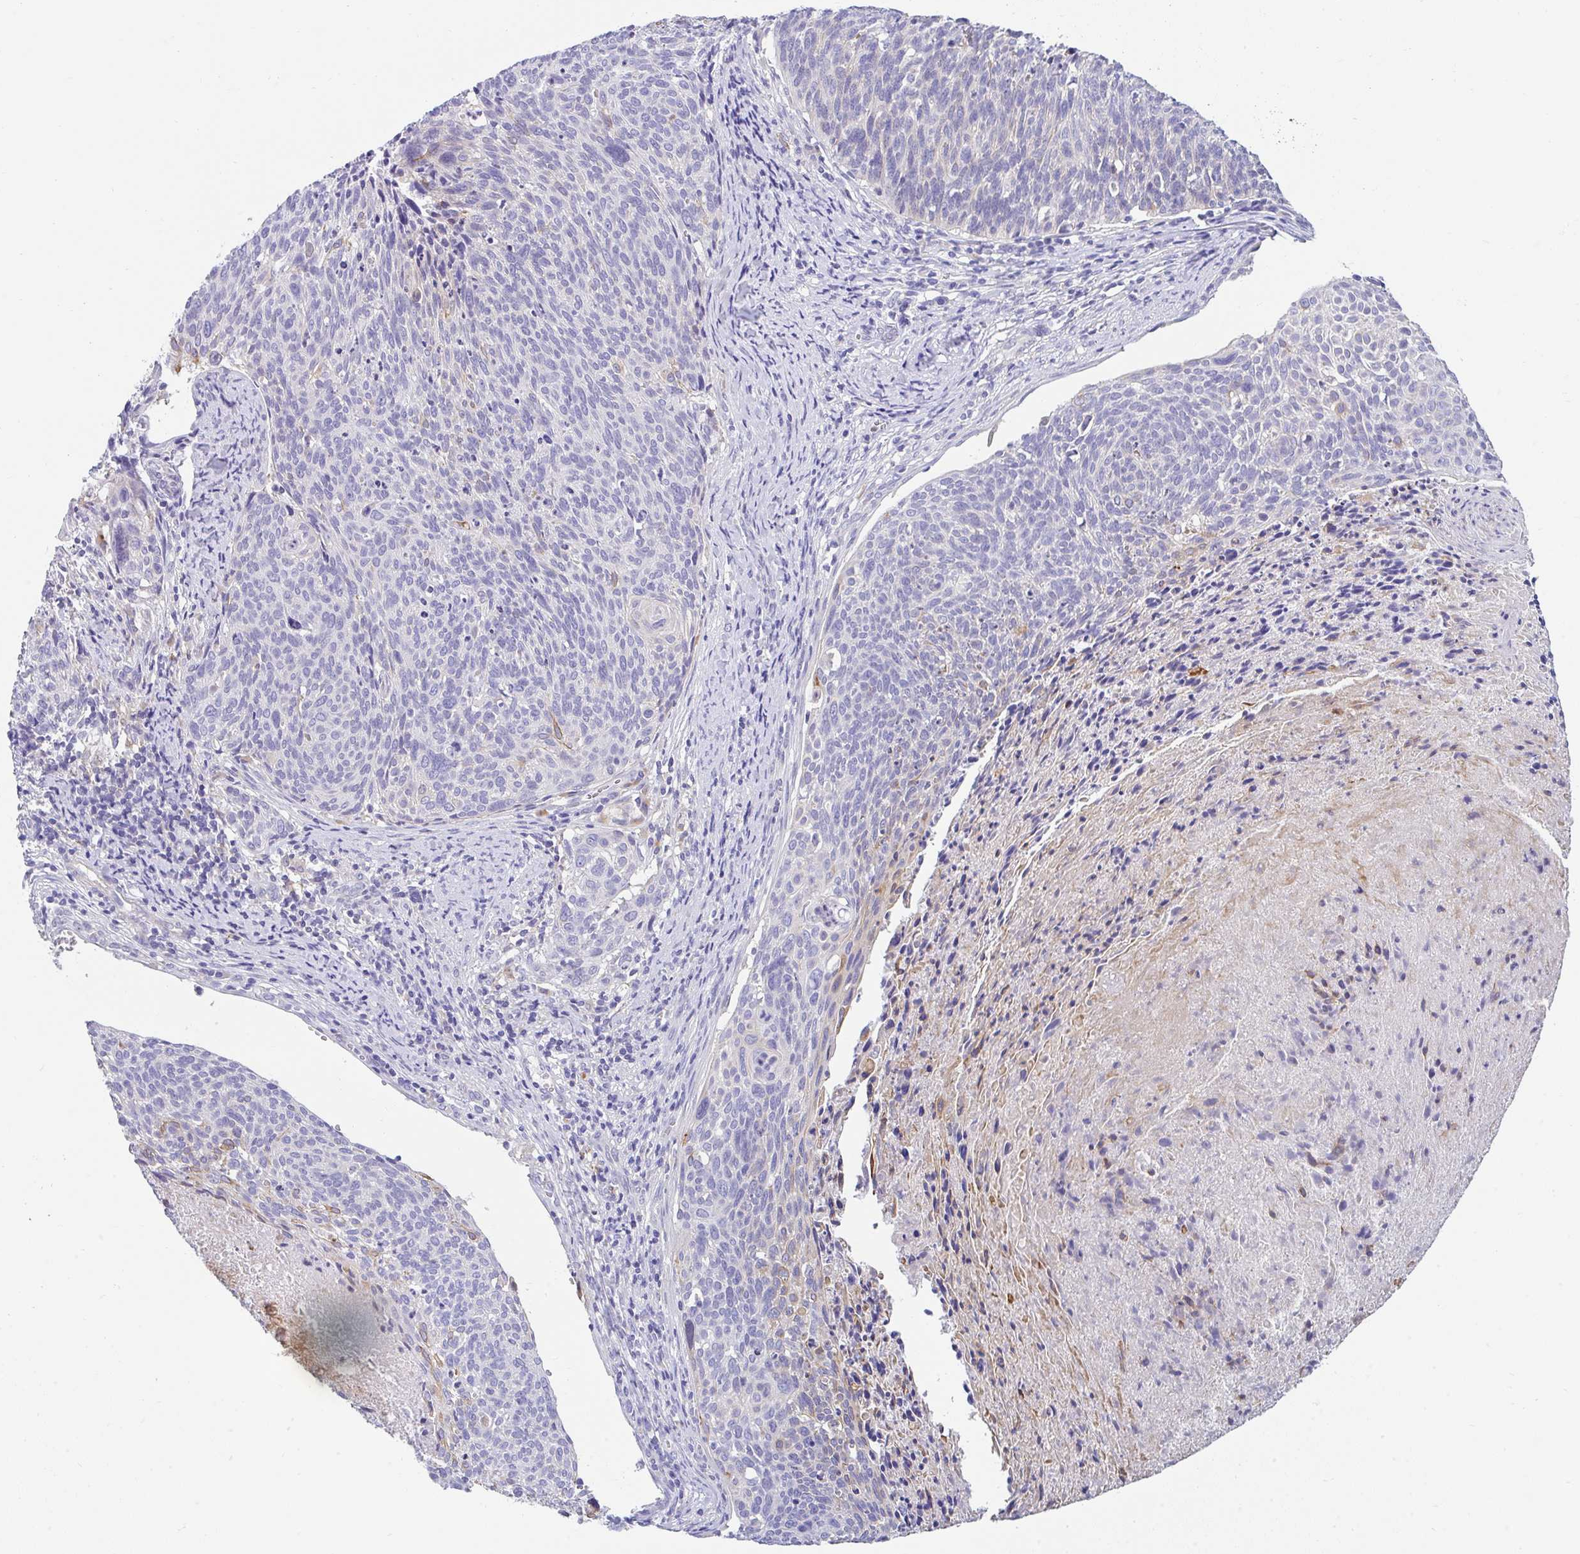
{"staining": {"intensity": "negative", "quantity": "none", "location": "none"}, "tissue": "cervical cancer", "cell_type": "Tumor cells", "image_type": "cancer", "snomed": [{"axis": "morphology", "description": "Squamous cell carcinoma, NOS"}, {"axis": "topography", "description": "Cervix"}], "caption": "Tumor cells are negative for brown protein staining in cervical squamous cell carcinoma. Brightfield microscopy of IHC stained with DAB (3,3'-diaminobenzidine) (brown) and hematoxylin (blue), captured at high magnification.", "gene": "ZNF33A", "patient": {"sex": "female", "age": 49}}